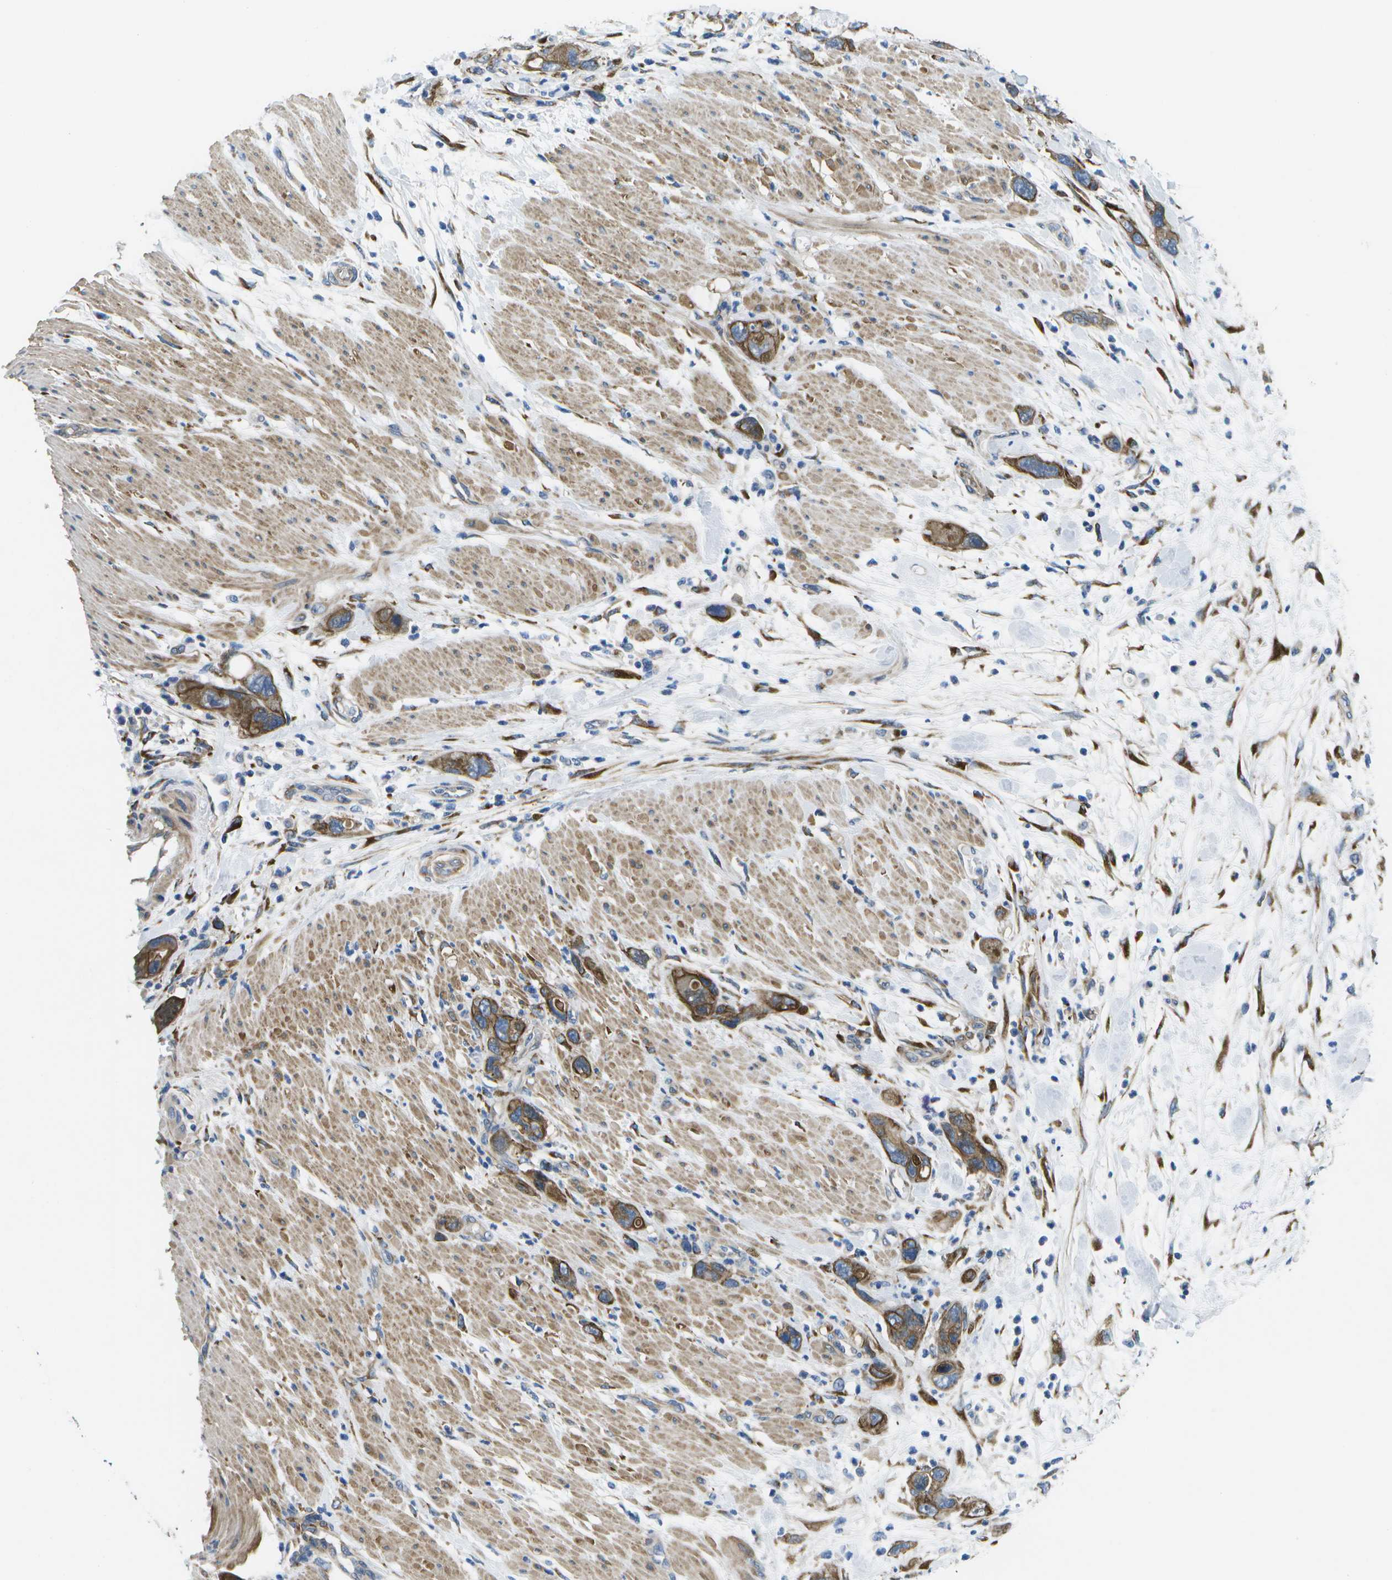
{"staining": {"intensity": "moderate", "quantity": ">75%", "location": "cytoplasmic/membranous"}, "tissue": "pancreatic cancer", "cell_type": "Tumor cells", "image_type": "cancer", "snomed": [{"axis": "morphology", "description": "Normal tissue, NOS"}, {"axis": "morphology", "description": "Adenocarcinoma, NOS"}, {"axis": "topography", "description": "Pancreas"}], "caption": "Immunohistochemical staining of pancreatic adenocarcinoma demonstrates medium levels of moderate cytoplasmic/membranous protein positivity in approximately >75% of tumor cells.", "gene": "P3H1", "patient": {"sex": "female", "age": 71}}